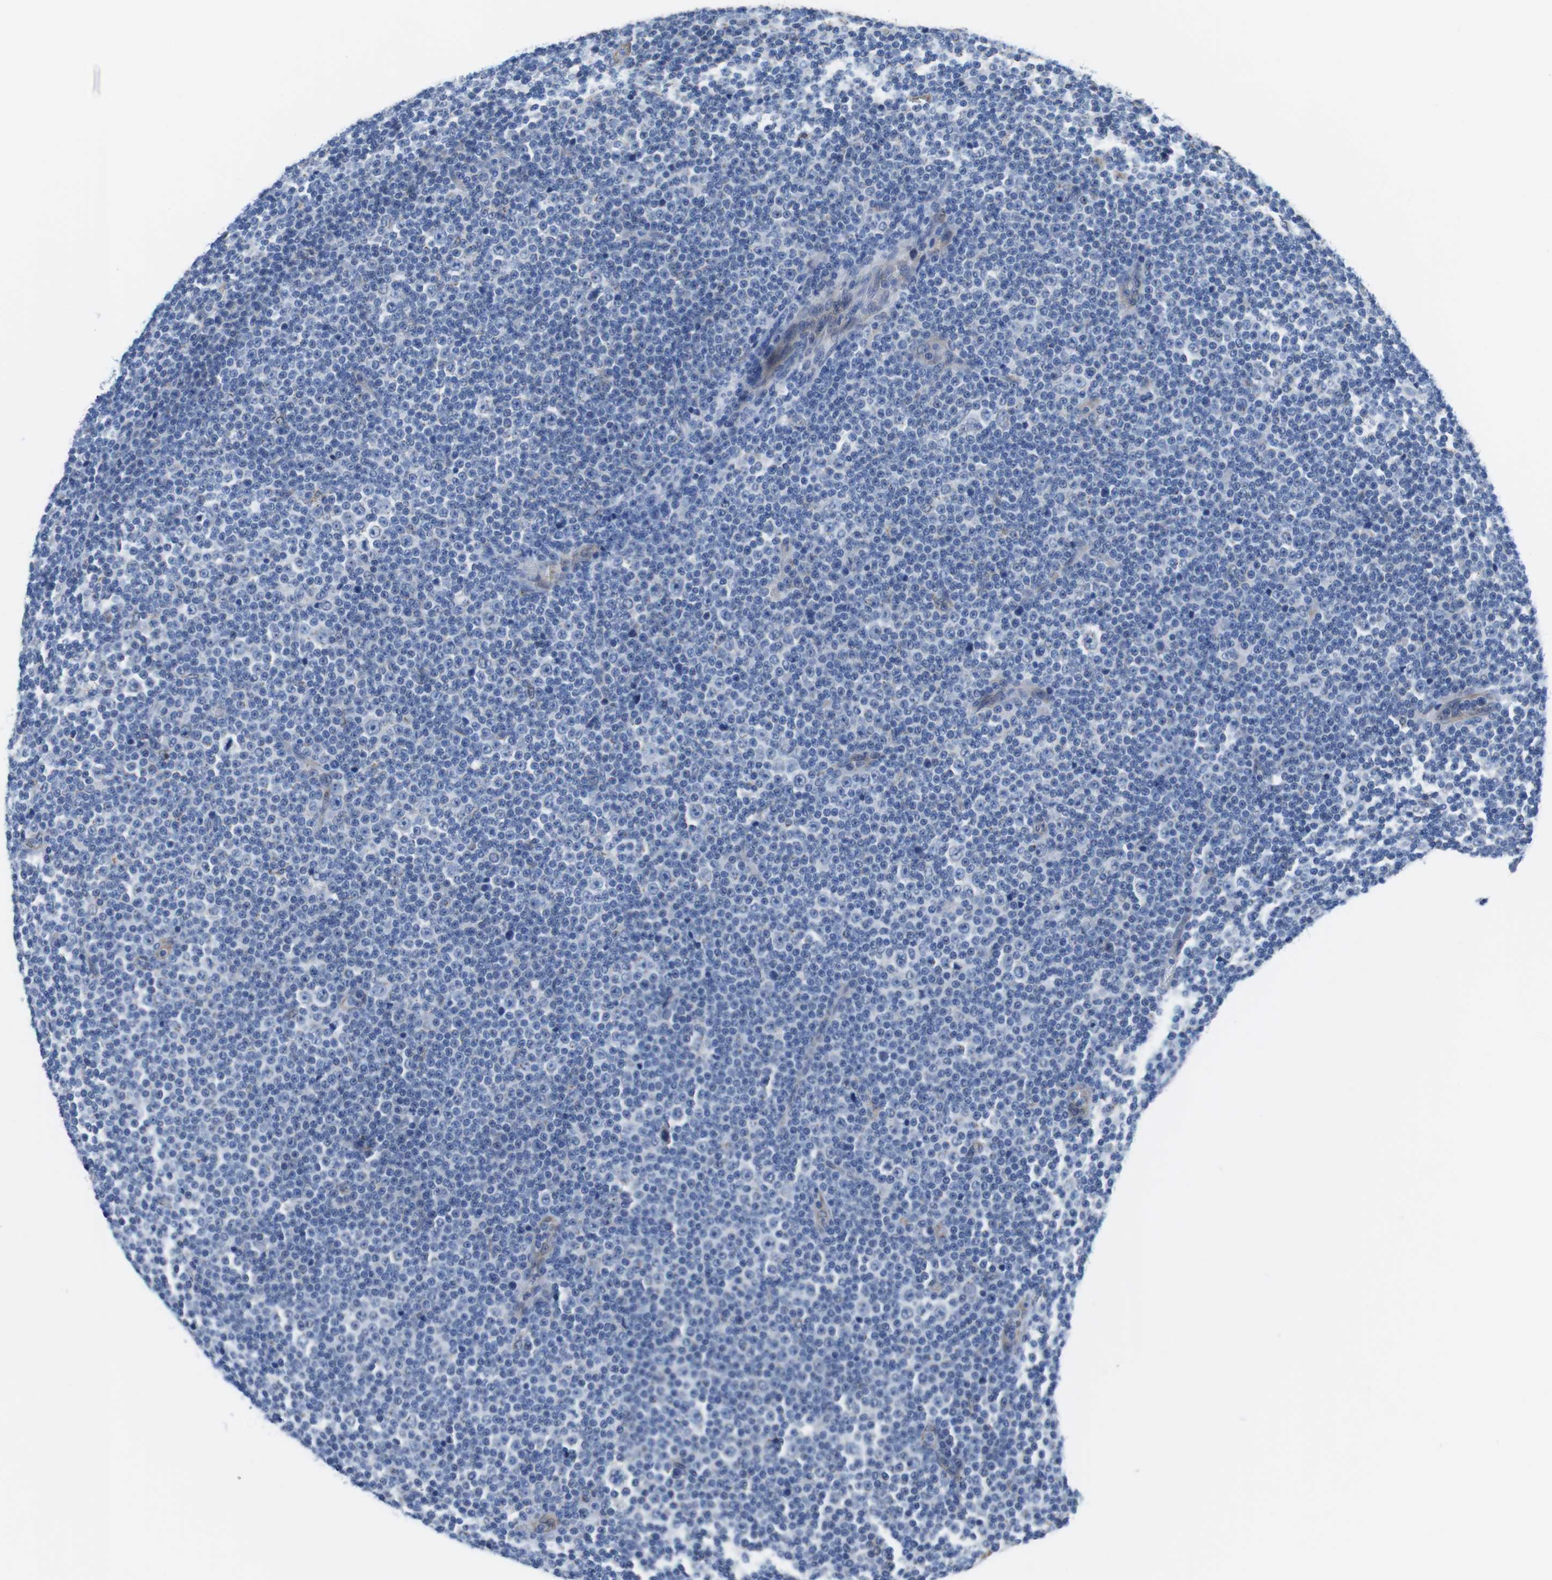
{"staining": {"intensity": "negative", "quantity": "none", "location": "none"}, "tissue": "lymphoma", "cell_type": "Tumor cells", "image_type": "cancer", "snomed": [{"axis": "morphology", "description": "Malignant lymphoma, non-Hodgkin's type, Low grade"}, {"axis": "topography", "description": "Lymph node"}], "caption": "The immunohistochemistry (IHC) histopathology image has no significant positivity in tumor cells of low-grade malignant lymphoma, non-Hodgkin's type tissue.", "gene": "CDH8", "patient": {"sex": "female", "age": 67}}